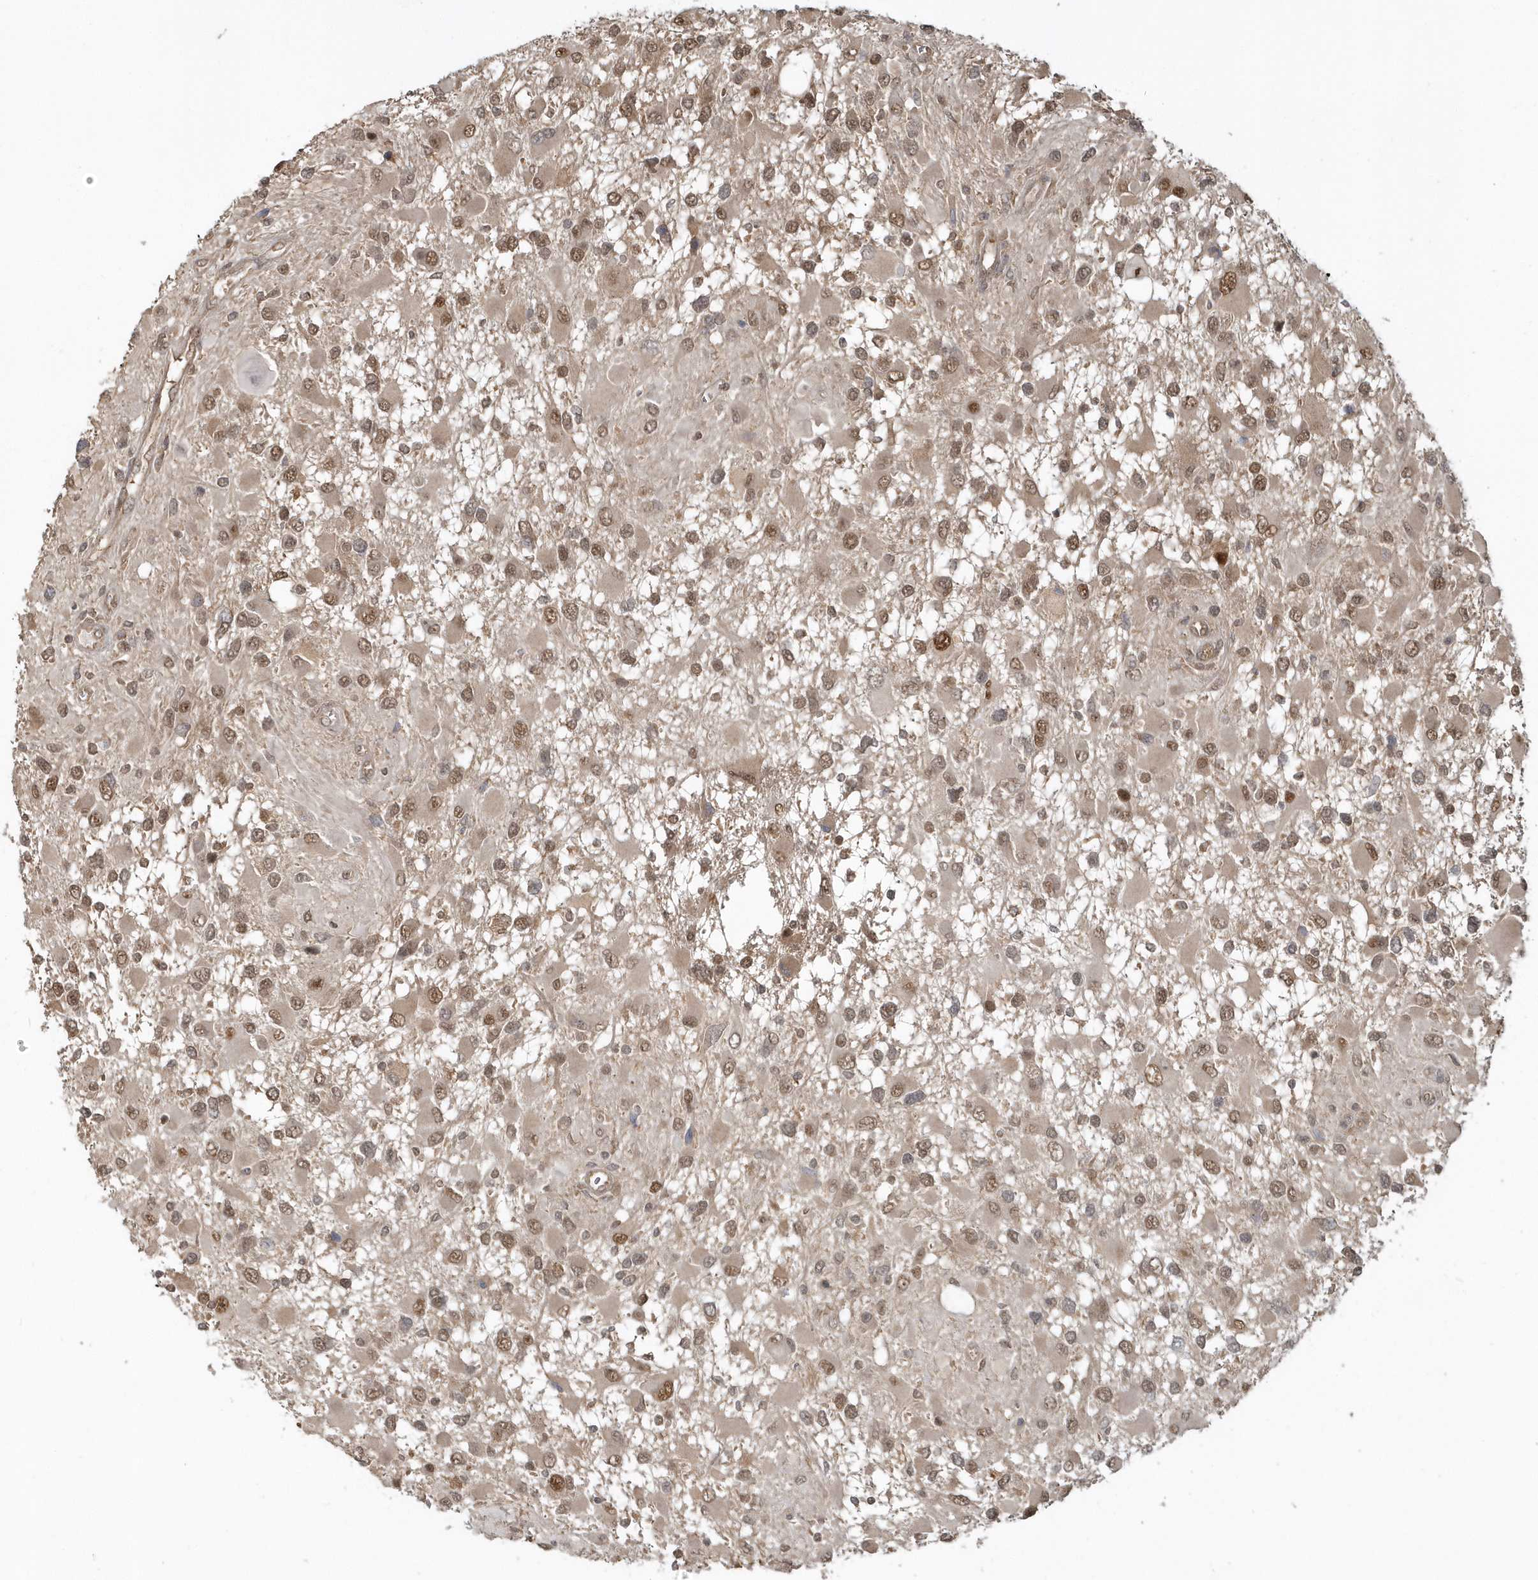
{"staining": {"intensity": "moderate", "quantity": ">75%", "location": "nuclear"}, "tissue": "glioma", "cell_type": "Tumor cells", "image_type": "cancer", "snomed": [{"axis": "morphology", "description": "Glioma, malignant, High grade"}, {"axis": "topography", "description": "Brain"}], "caption": "The immunohistochemical stain labels moderate nuclear positivity in tumor cells of malignant glioma (high-grade) tissue.", "gene": "PSMD6", "patient": {"sex": "male", "age": 53}}